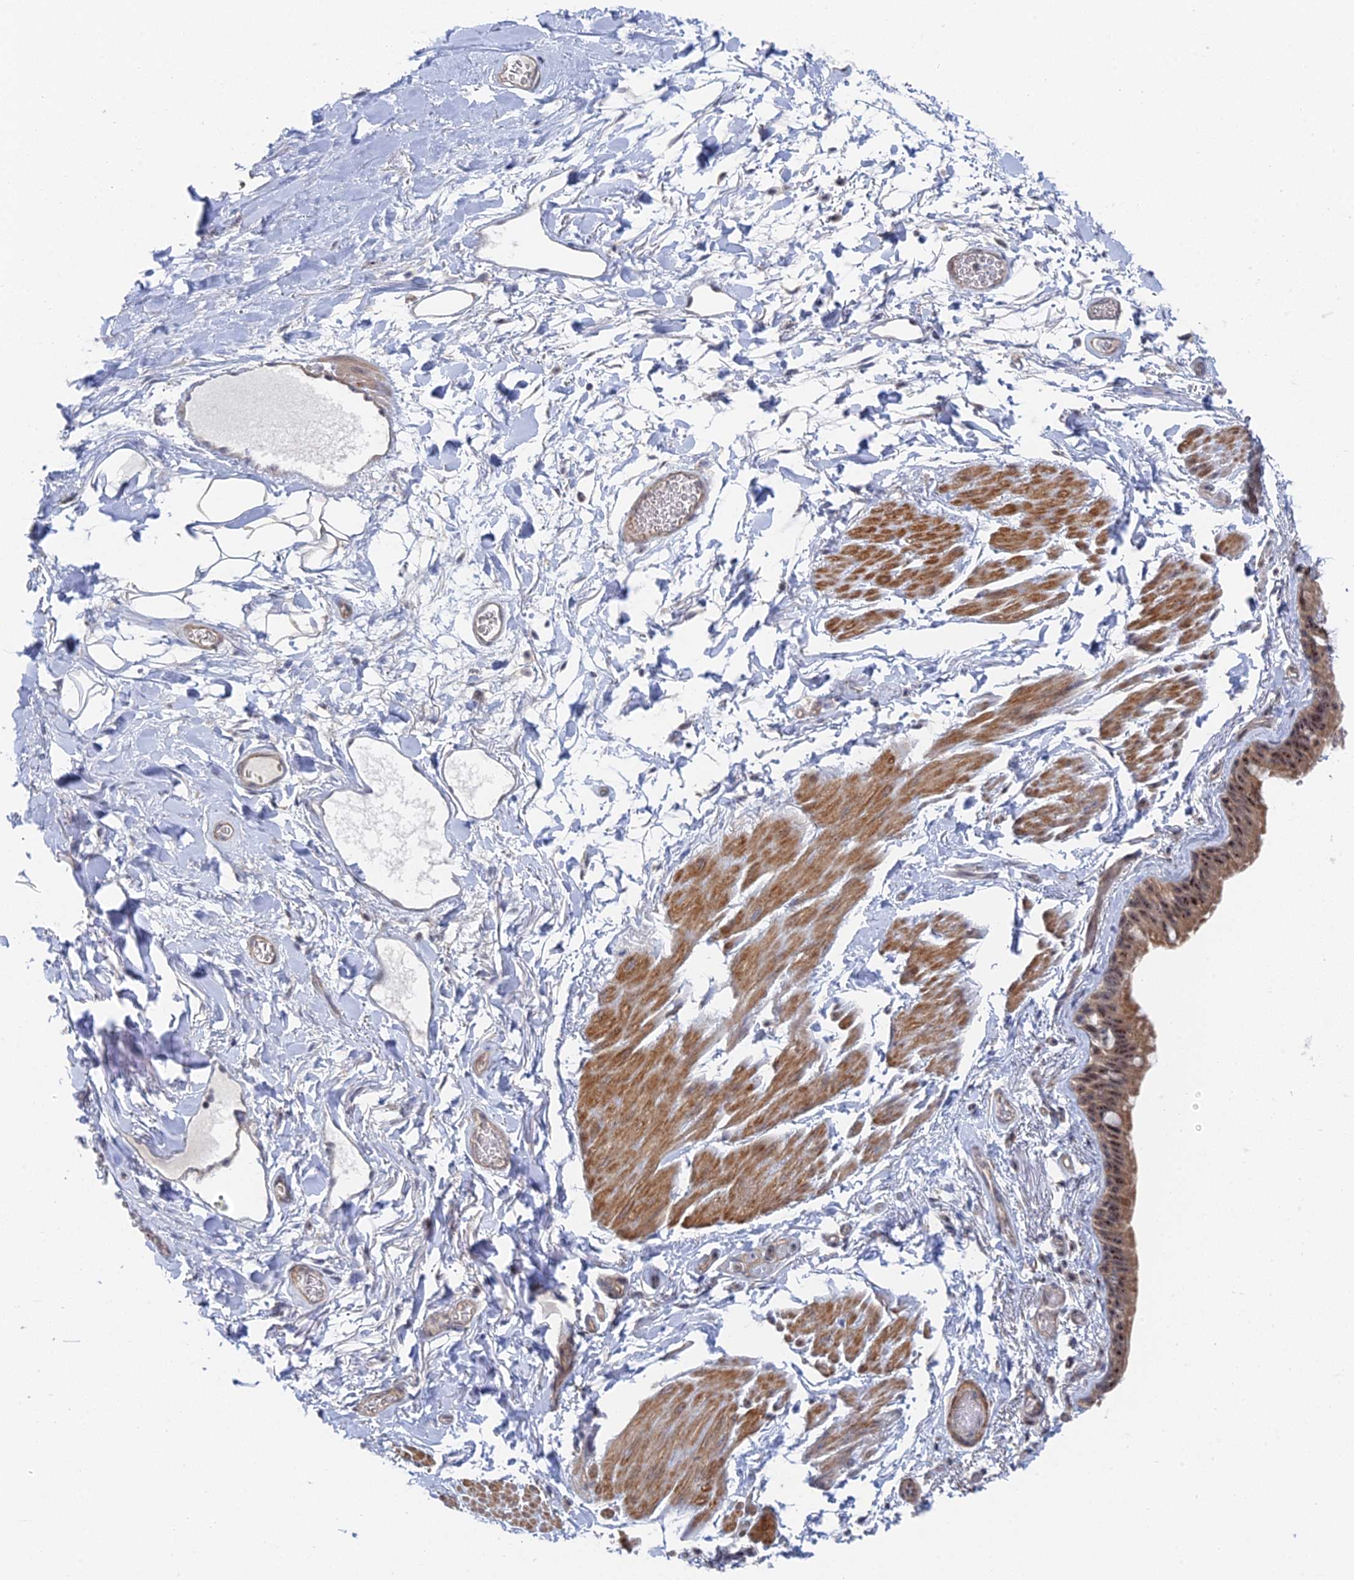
{"staining": {"intensity": "moderate", "quantity": ">75%", "location": "cytoplasmic/membranous,nuclear"}, "tissue": "bronchus", "cell_type": "Respiratory epithelial cells", "image_type": "normal", "snomed": [{"axis": "morphology", "description": "Normal tissue, NOS"}, {"axis": "topography", "description": "Cartilage tissue"}], "caption": "The micrograph displays a brown stain indicating the presence of a protein in the cytoplasmic/membranous,nuclear of respiratory epithelial cells in bronchus.", "gene": "CFAP92", "patient": {"sex": "male", "age": 63}}